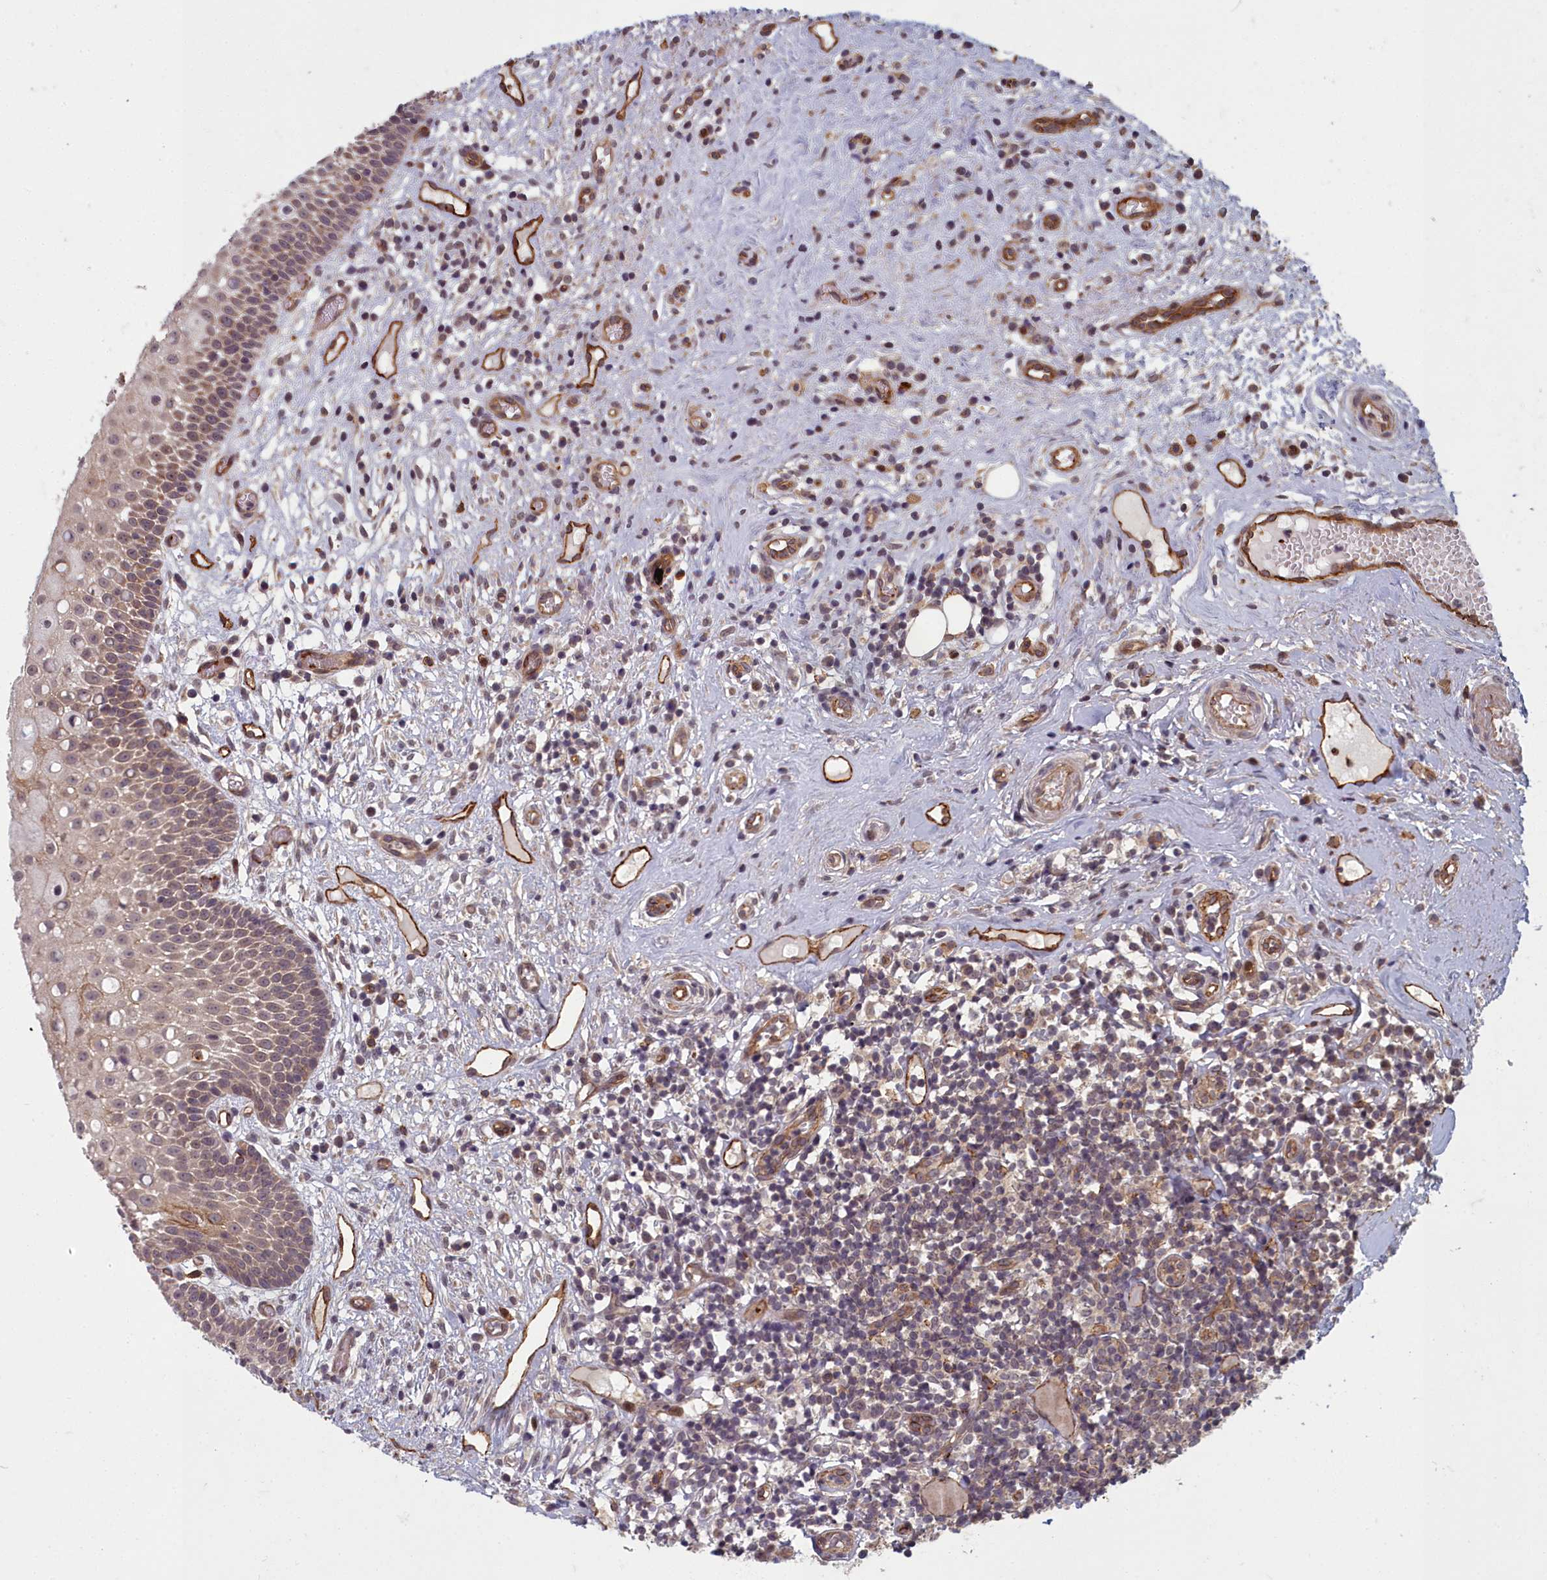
{"staining": {"intensity": "moderate", "quantity": ">75%", "location": "cytoplasmic/membranous"}, "tissue": "oral mucosa", "cell_type": "Squamous epithelial cells", "image_type": "normal", "snomed": [{"axis": "morphology", "description": "Normal tissue, NOS"}, {"axis": "topography", "description": "Oral tissue"}], "caption": "Immunohistochemical staining of unremarkable oral mucosa reveals moderate cytoplasmic/membranous protein expression in approximately >75% of squamous epithelial cells.", "gene": "TSPYL4", "patient": {"sex": "female", "age": 69}}